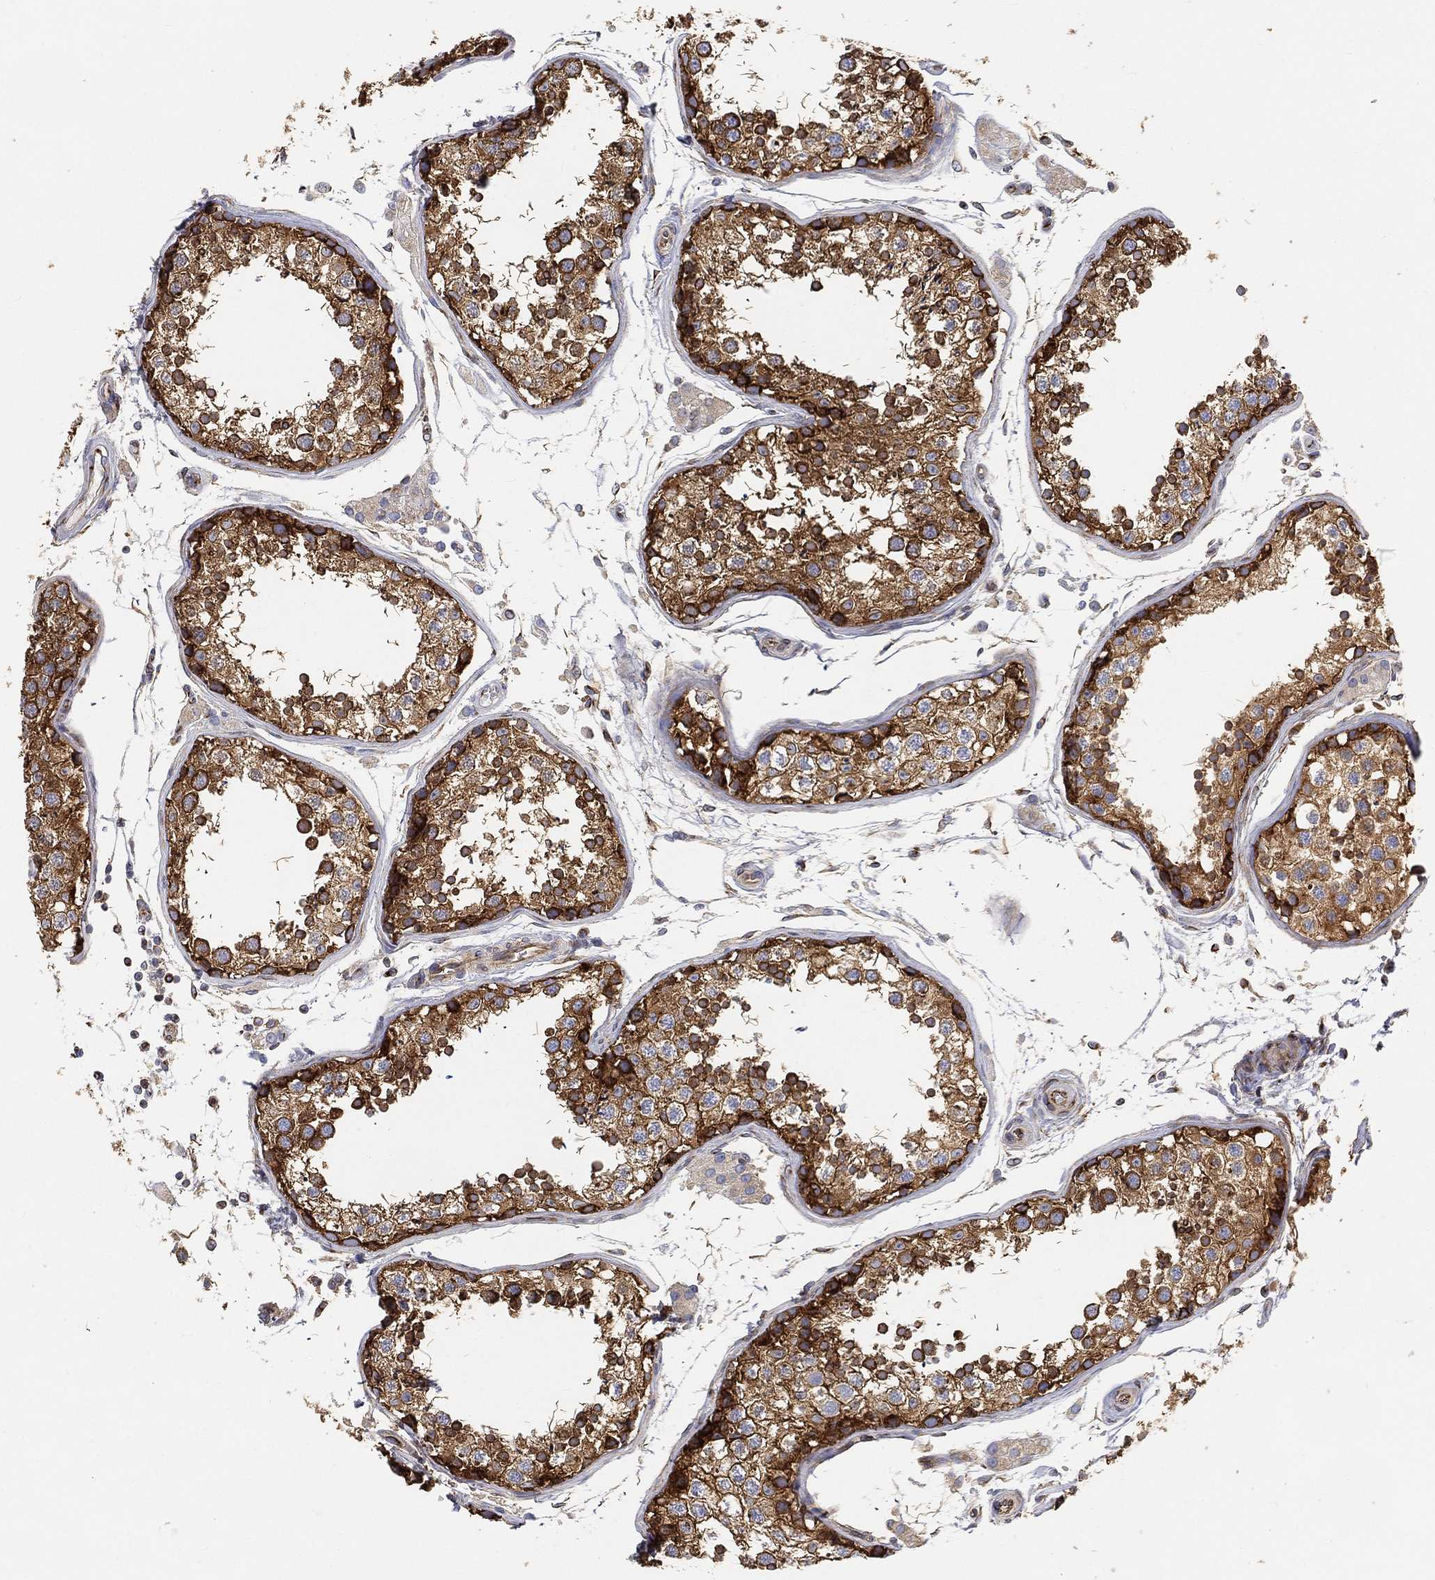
{"staining": {"intensity": "strong", "quantity": "25%-75%", "location": "cytoplasmic/membranous"}, "tissue": "testis", "cell_type": "Cells in seminiferous ducts", "image_type": "normal", "snomed": [{"axis": "morphology", "description": "Normal tissue, NOS"}, {"axis": "topography", "description": "Testis"}], "caption": "Cells in seminiferous ducts exhibit high levels of strong cytoplasmic/membranous staining in about 25%-75% of cells in unremarkable human testis.", "gene": "TMEM25", "patient": {"sex": "male", "age": 29}}